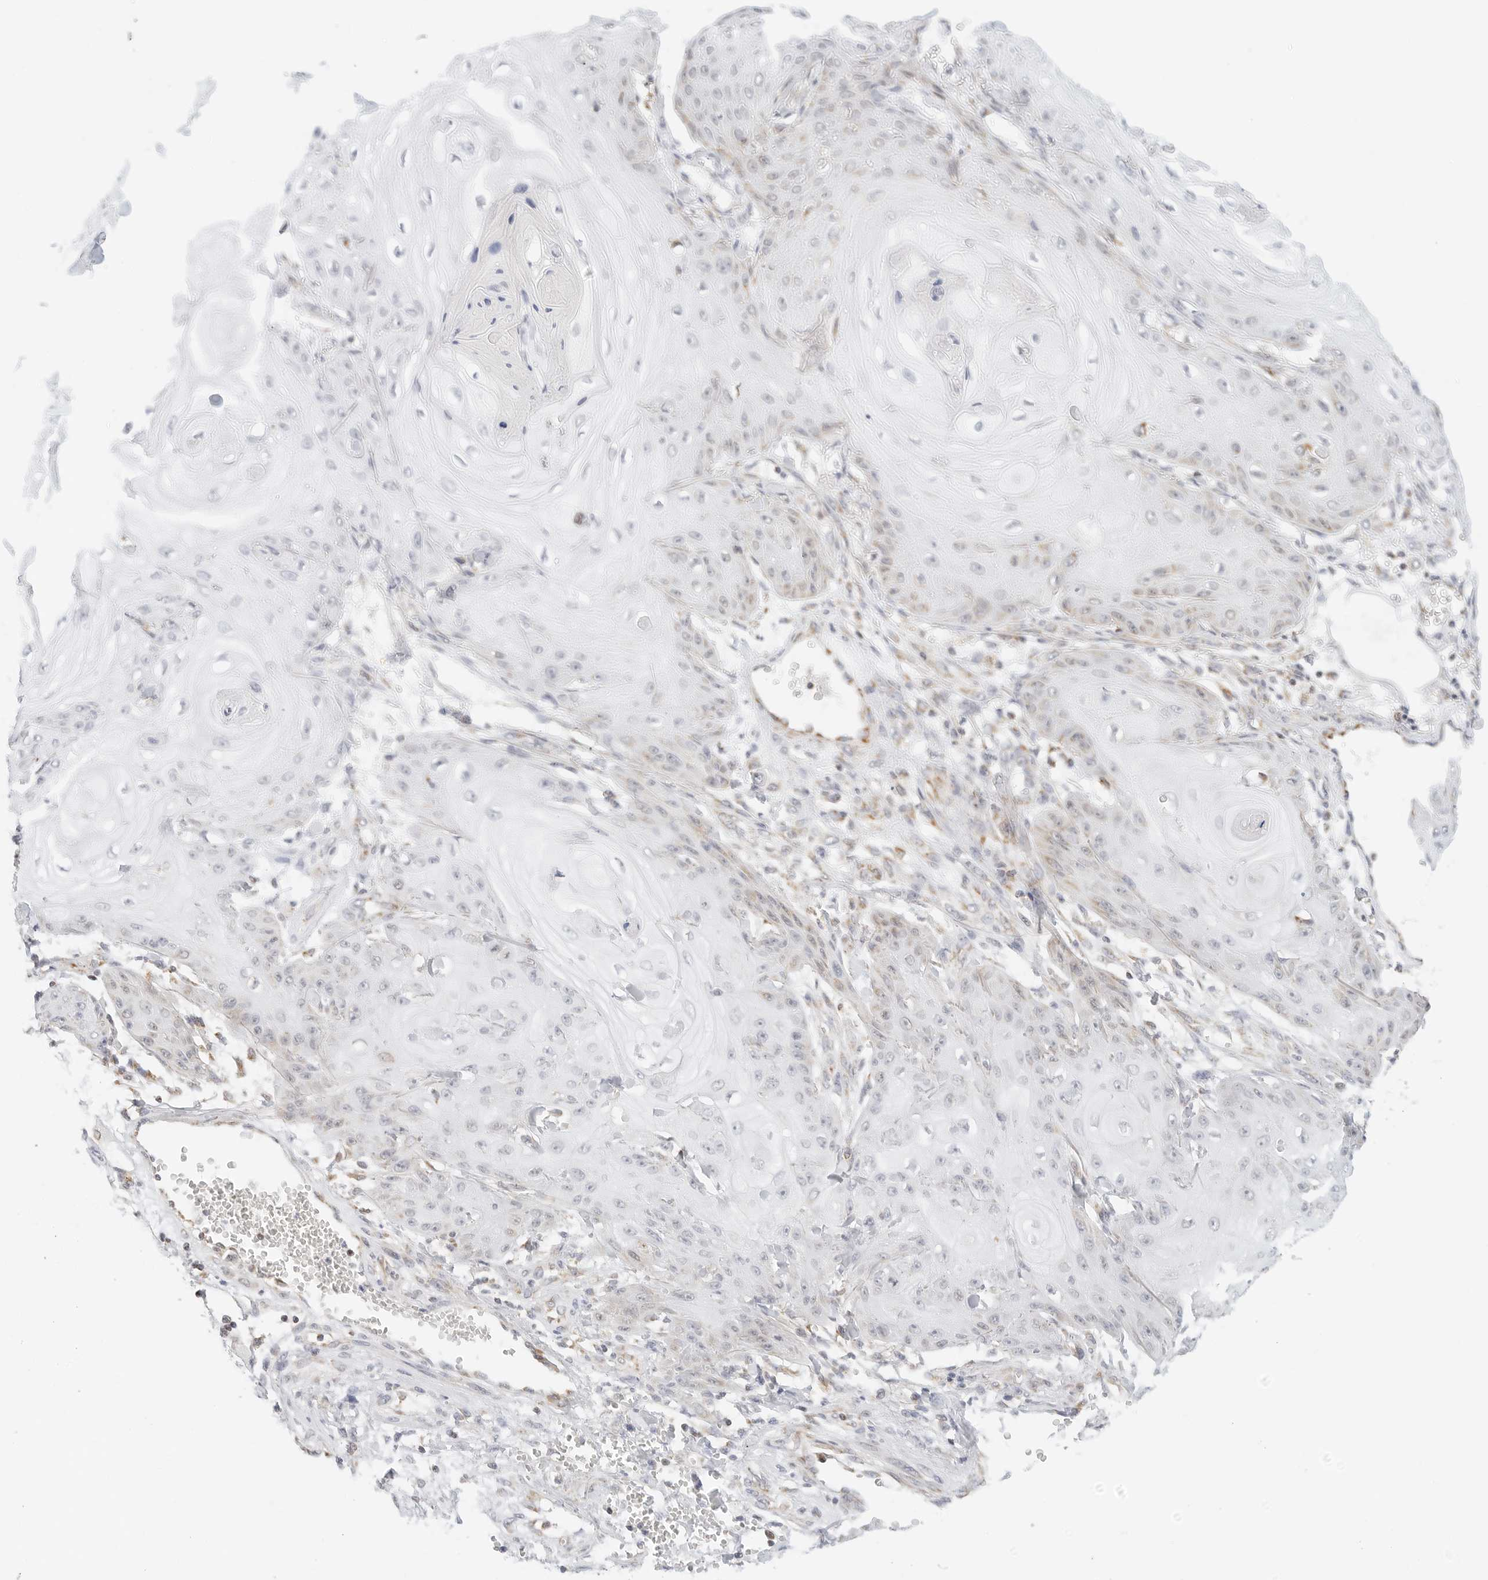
{"staining": {"intensity": "weak", "quantity": "<25%", "location": "cytoplasmic/membranous"}, "tissue": "skin cancer", "cell_type": "Tumor cells", "image_type": "cancer", "snomed": [{"axis": "morphology", "description": "Squamous cell carcinoma, NOS"}, {"axis": "topography", "description": "Skin"}], "caption": "Immunohistochemistry (IHC) photomicrograph of skin squamous cell carcinoma stained for a protein (brown), which demonstrates no expression in tumor cells.", "gene": "ATL1", "patient": {"sex": "male", "age": 74}}